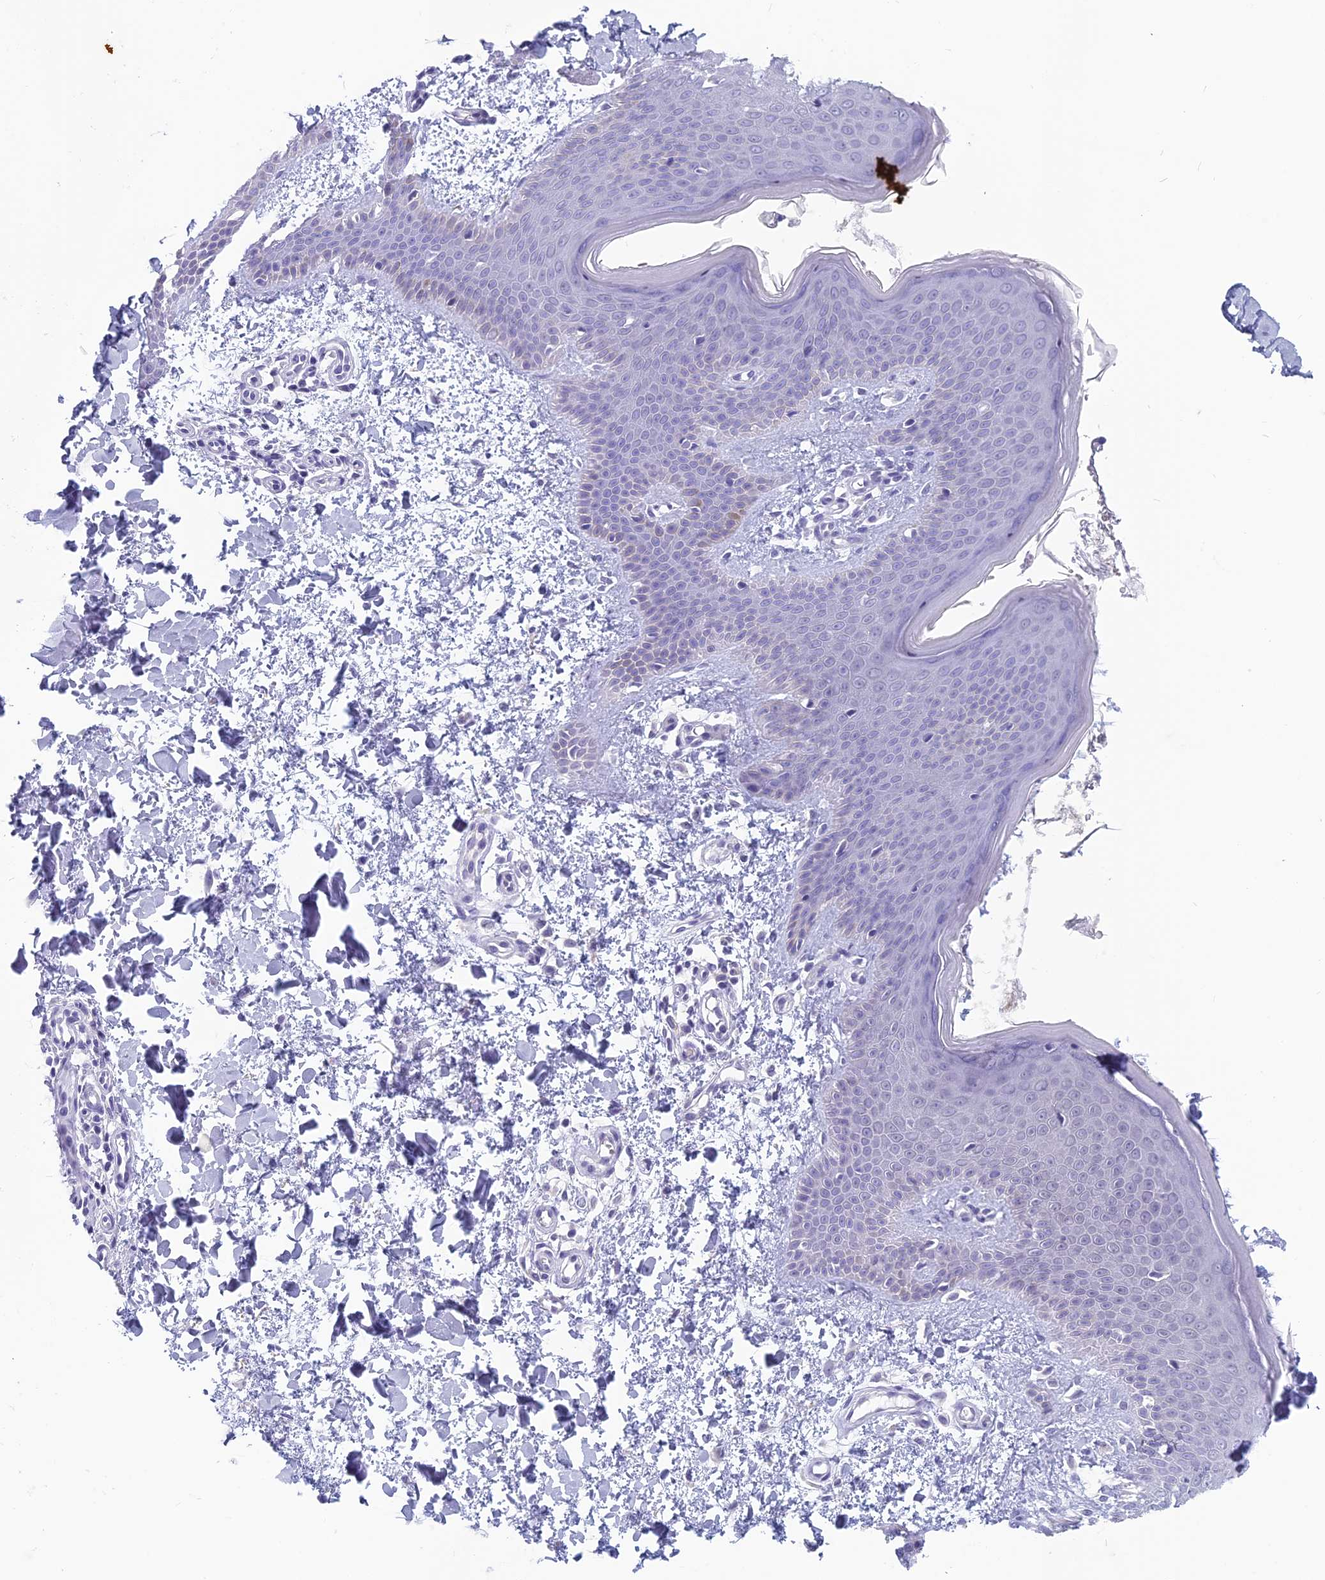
{"staining": {"intensity": "negative", "quantity": "none", "location": "none"}, "tissue": "skin", "cell_type": "Fibroblasts", "image_type": "normal", "snomed": [{"axis": "morphology", "description": "Normal tissue, NOS"}, {"axis": "topography", "description": "Skin"}], "caption": "There is no significant positivity in fibroblasts of skin. (Immunohistochemistry, brightfield microscopy, high magnification).", "gene": "MRI1", "patient": {"sex": "male", "age": 36}}